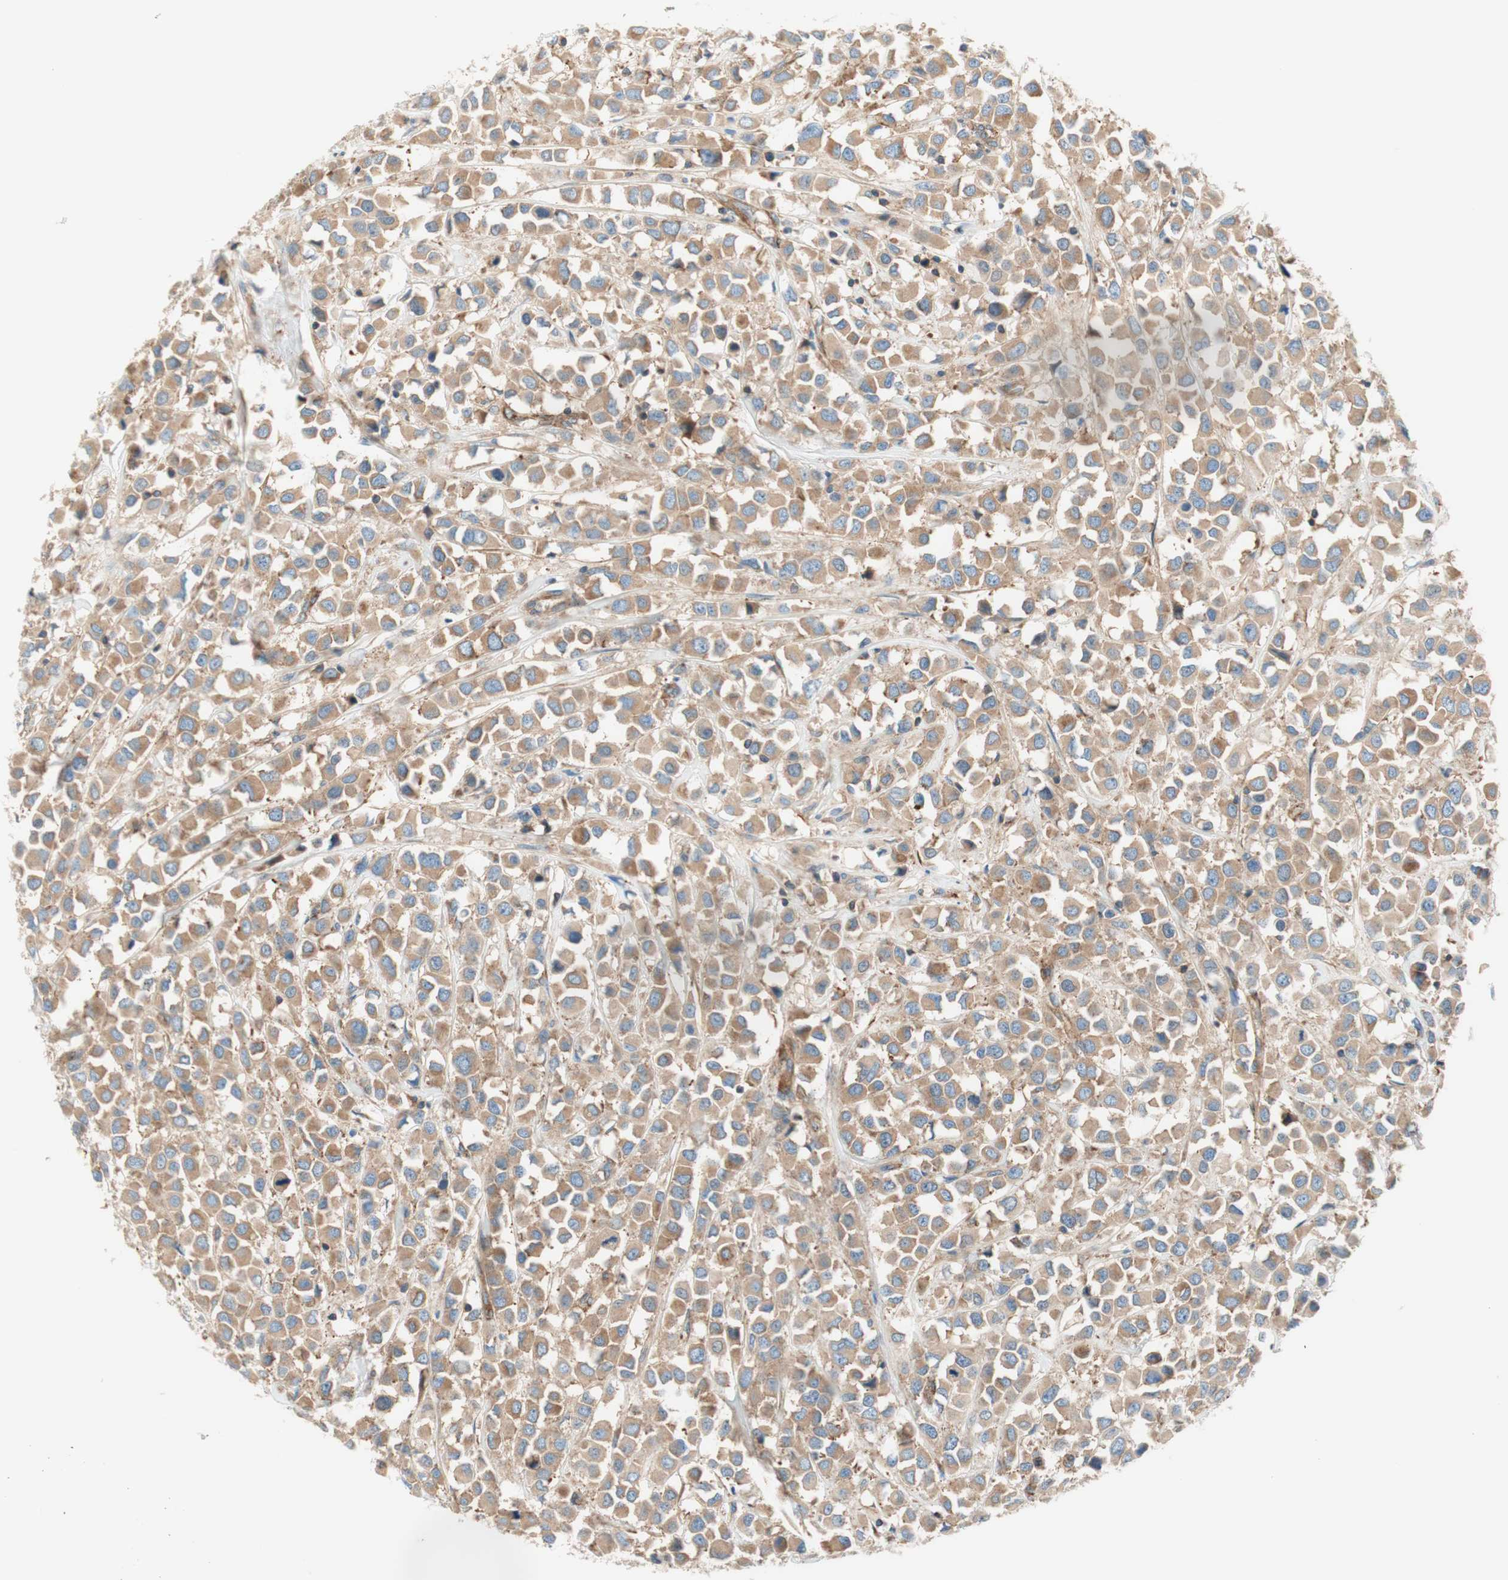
{"staining": {"intensity": "moderate", "quantity": ">75%", "location": "cytoplasmic/membranous"}, "tissue": "breast cancer", "cell_type": "Tumor cells", "image_type": "cancer", "snomed": [{"axis": "morphology", "description": "Duct carcinoma"}, {"axis": "topography", "description": "Breast"}], "caption": "Infiltrating ductal carcinoma (breast) tissue demonstrates moderate cytoplasmic/membranous positivity in about >75% of tumor cells (Stains: DAB in brown, nuclei in blue, Microscopy: brightfield microscopy at high magnification).", "gene": "VPS26A", "patient": {"sex": "female", "age": 61}}